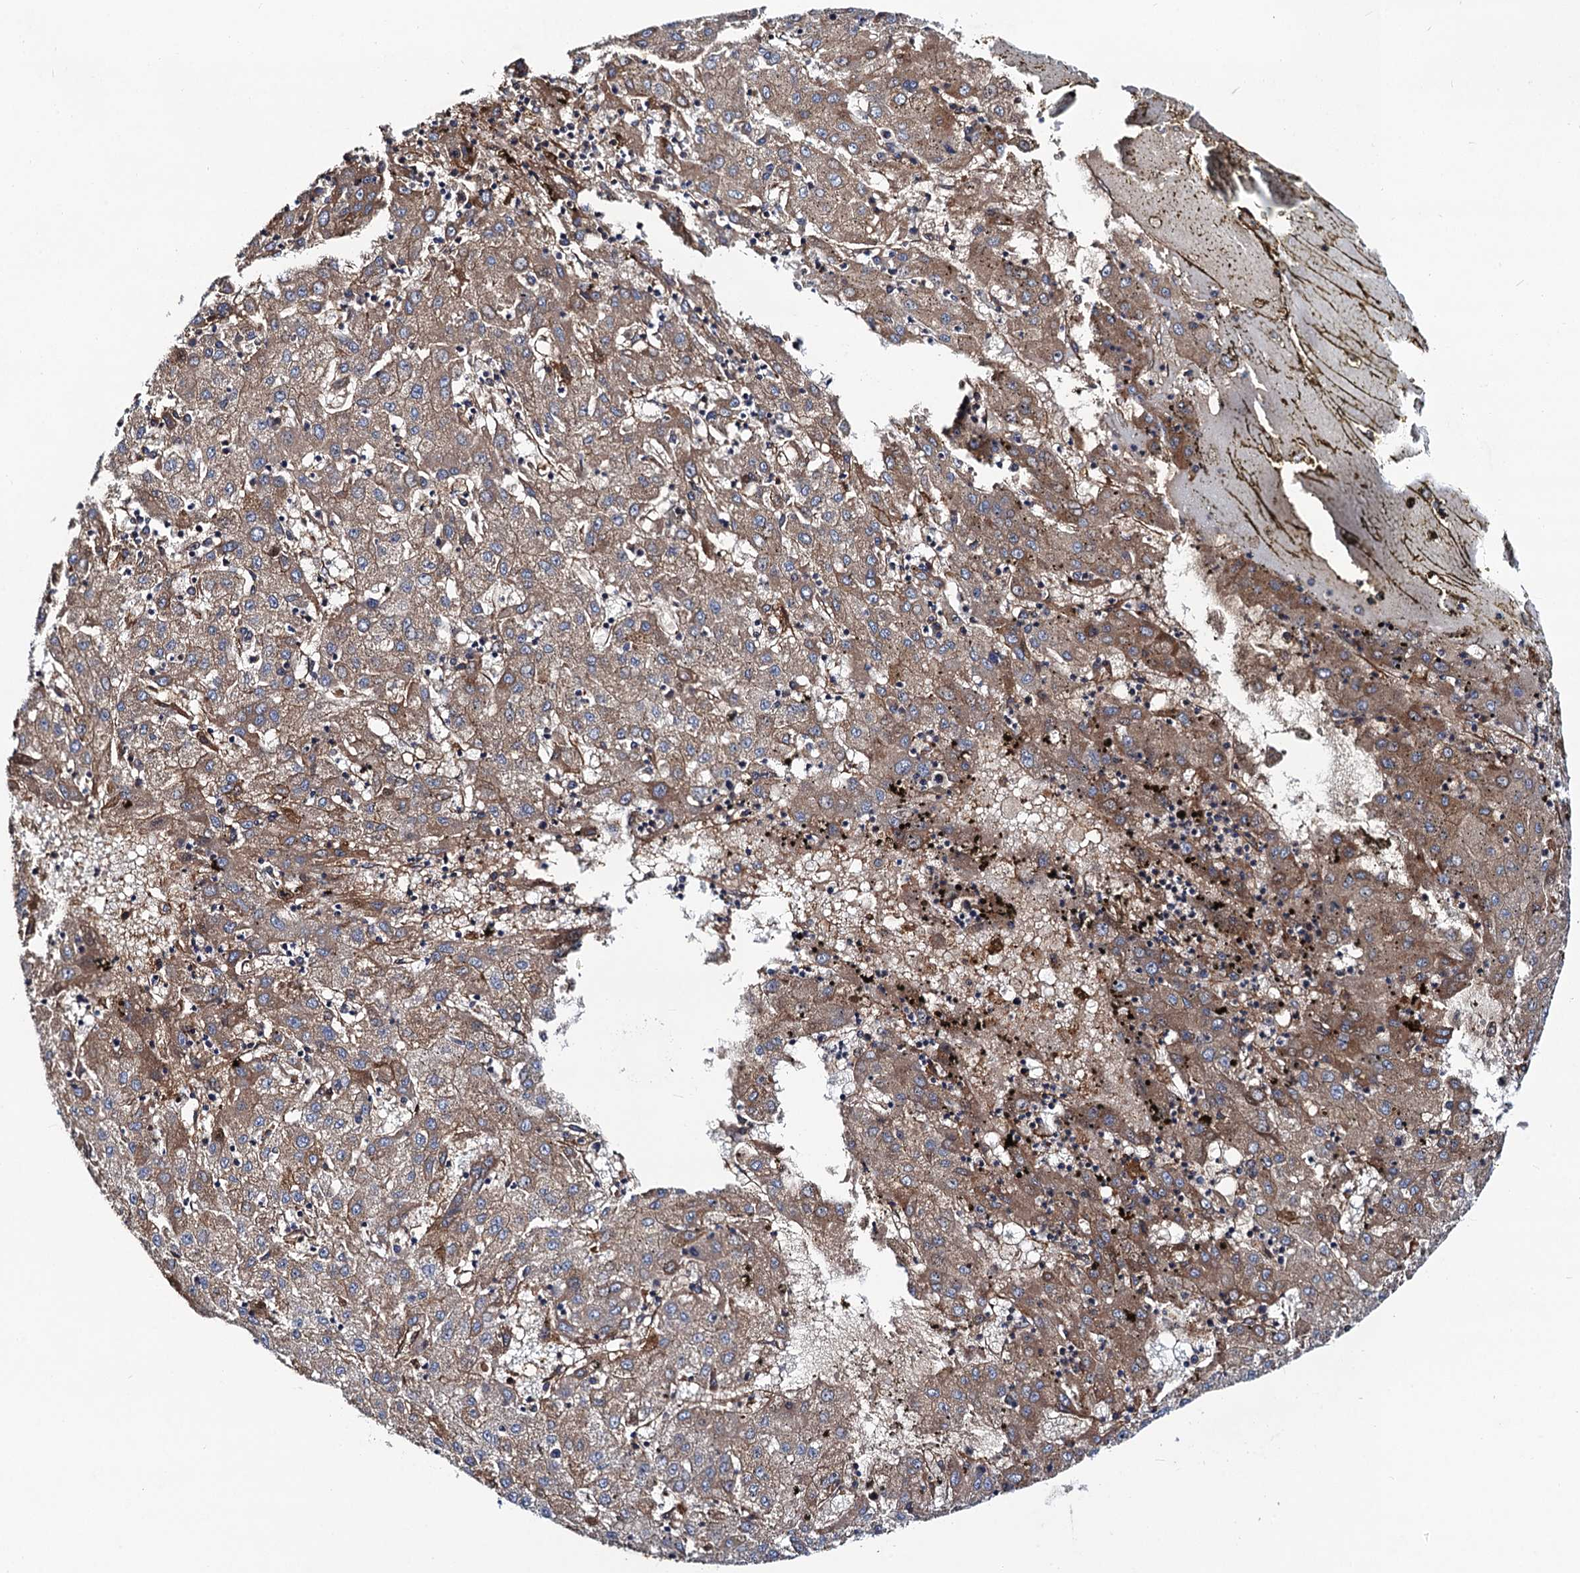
{"staining": {"intensity": "moderate", "quantity": ">75%", "location": "cytoplasmic/membranous"}, "tissue": "liver cancer", "cell_type": "Tumor cells", "image_type": "cancer", "snomed": [{"axis": "morphology", "description": "Carcinoma, Hepatocellular, NOS"}, {"axis": "topography", "description": "Liver"}], "caption": "Immunohistochemical staining of human hepatocellular carcinoma (liver) demonstrates medium levels of moderate cytoplasmic/membranous positivity in approximately >75% of tumor cells. The staining is performed using DAB (3,3'-diaminobenzidine) brown chromogen to label protein expression. The nuclei are counter-stained blue using hematoxylin.", "gene": "CIP2A", "patient": {"sex": "male", "age": 72}}